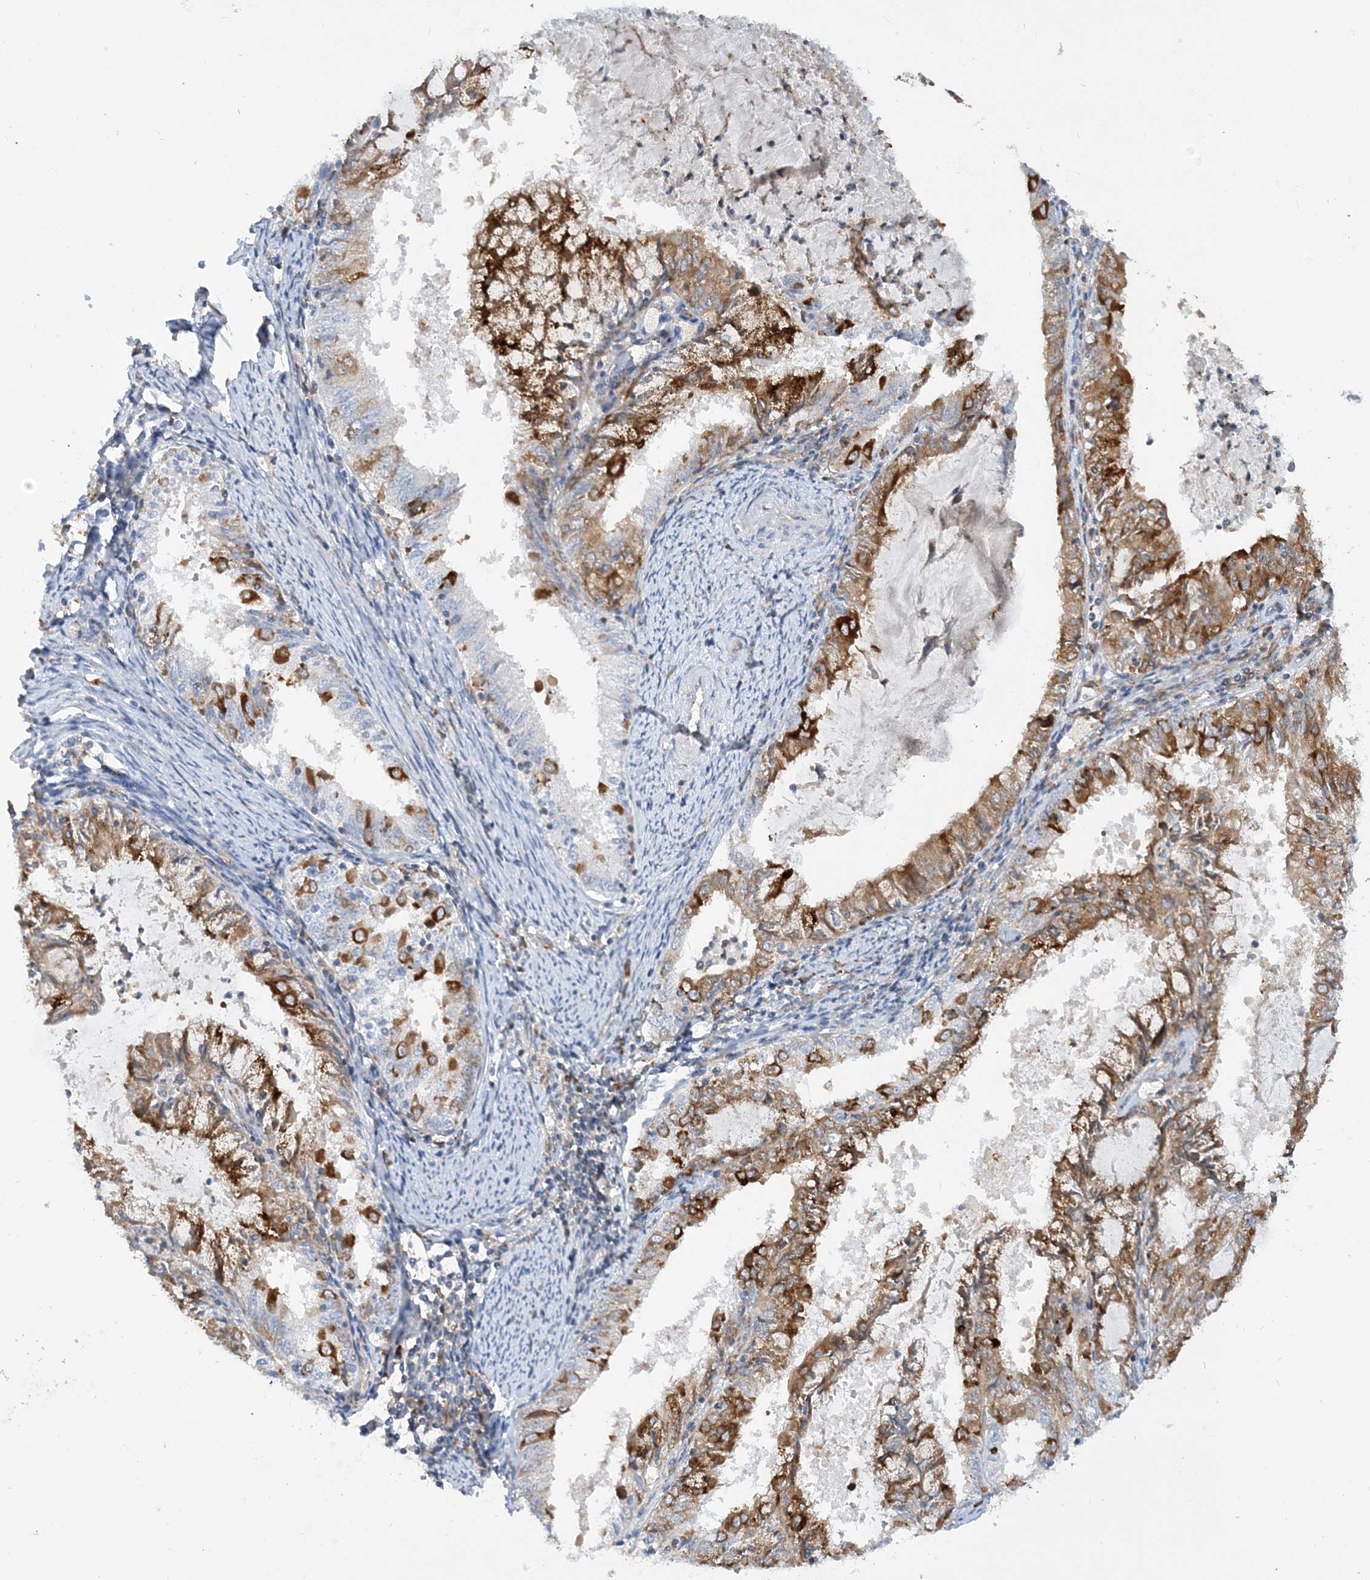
{"staining": {"intensity": "strong", "quantity": "25%-75%", "location": "cytoplasmic/membranous"}, "tissue": "endometrial cancer", "cell_type": "Tumor cells", "image_type": "cancer", "snomed": [{"axis": "morphology", "description": "Adenocarcinoma, NOS"}, {"axis": "topography", "description": "Endometrium"}], "caption": "IHC of human endometrial cancer (adenocarcinoma) shows high levels of strong cytoplasmic/membranous expression in about 25%-75% of tumor cells. (DAB IHC, brown staining for protein, blue staining for nuclei).", "gene": "LARP4B", "patient": {"sex": "female", "age": 57}}